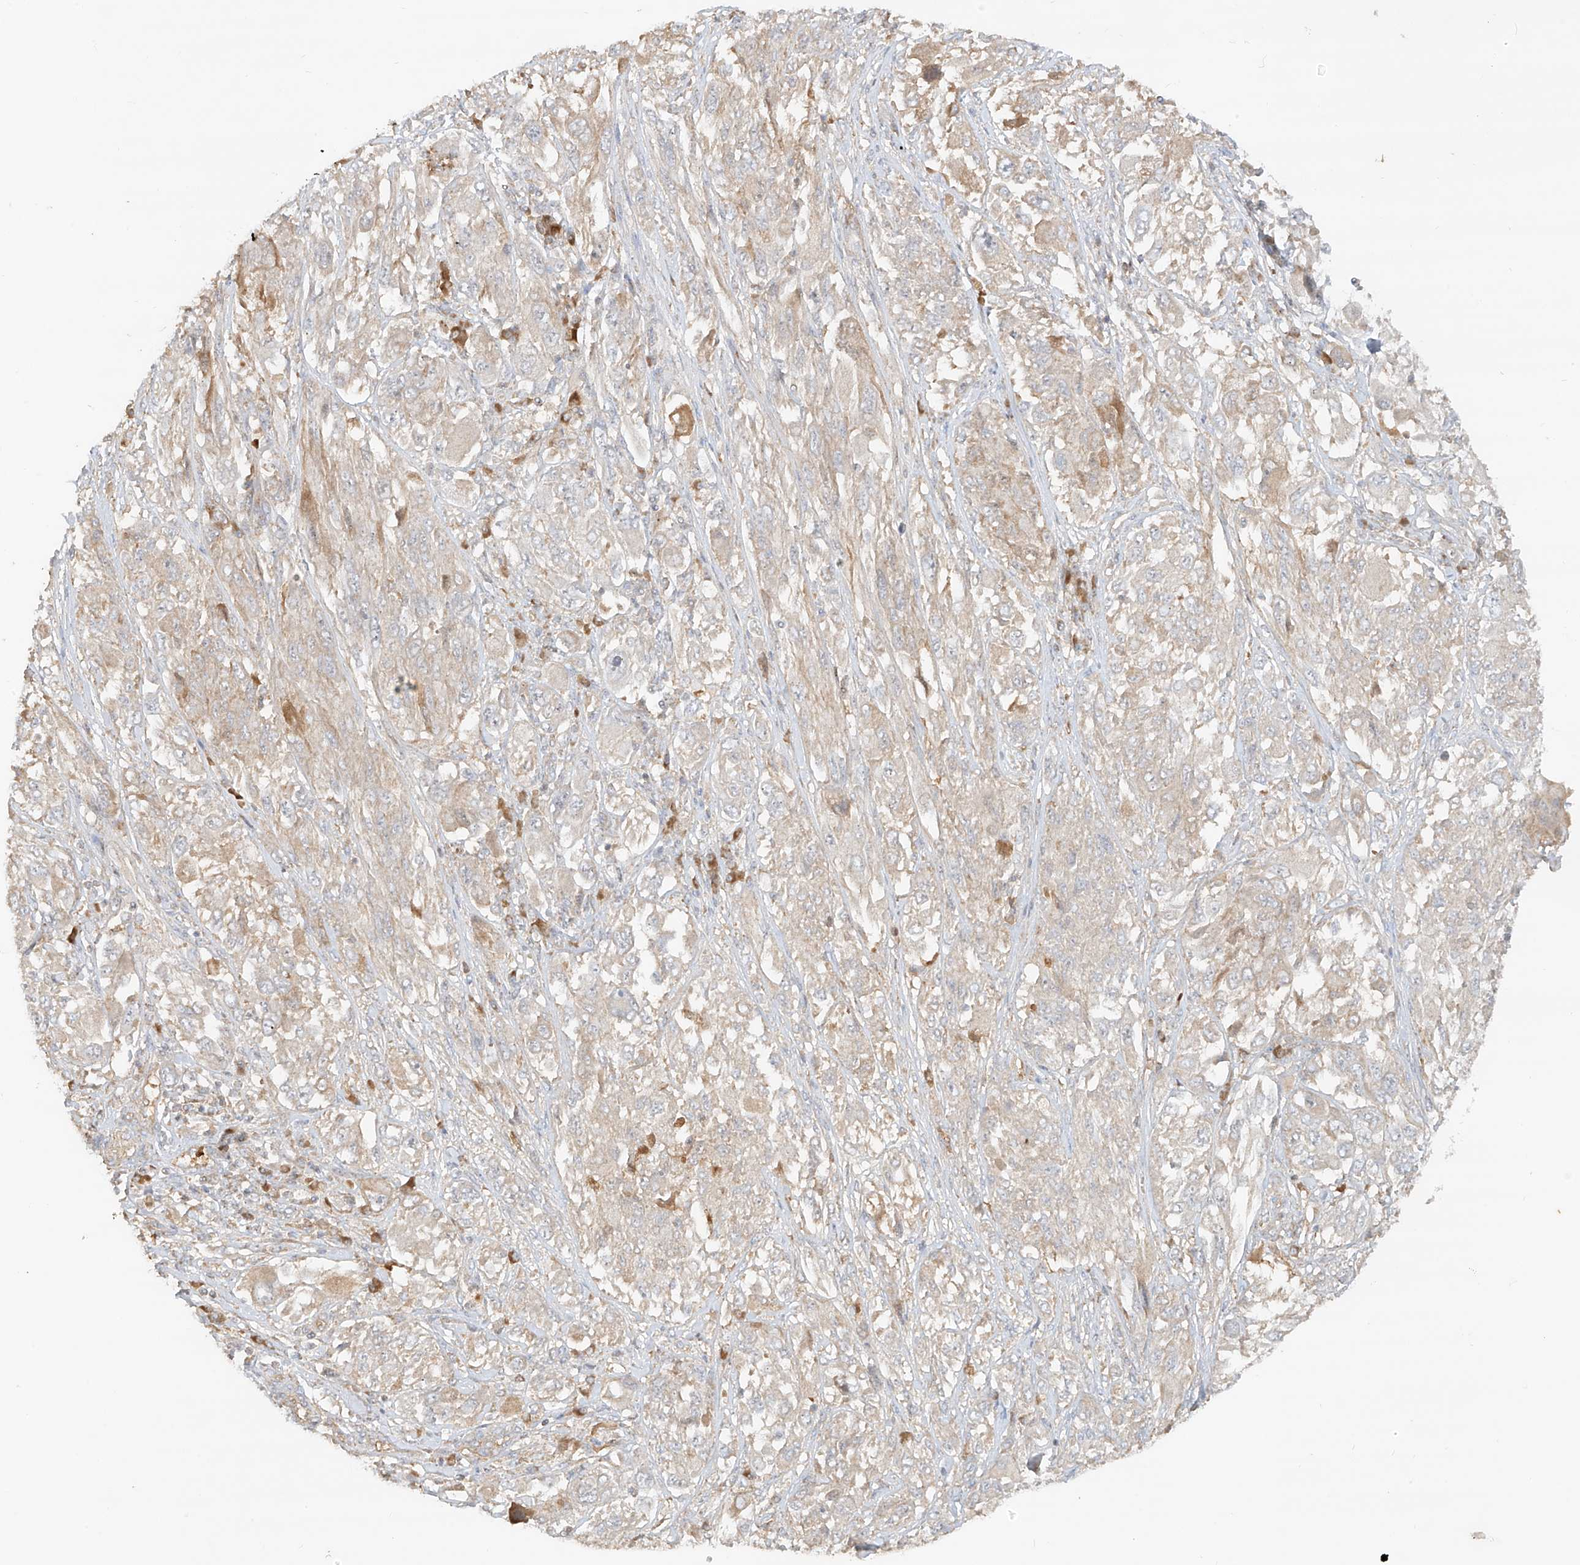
{"staining": {"intensity": "negative", "quantity": "none", "location": "none"}, "tissue": "melanoma", "cell_type": "Tumor cells", "image_type": "cancer", "snomed": [{"axis": "morphology", "description": "Malignant melanoma, NOS"}, {"axis": "topography", "description": "Skin"}], "caption": "High power microscopy photomicrograph of an immunohistochemistry histopathology image of malignant melanoma, revealing no significant positivity in tumor cells.", "gene": "KPNA7", "patient": {"sex": "female", "age": 91}}